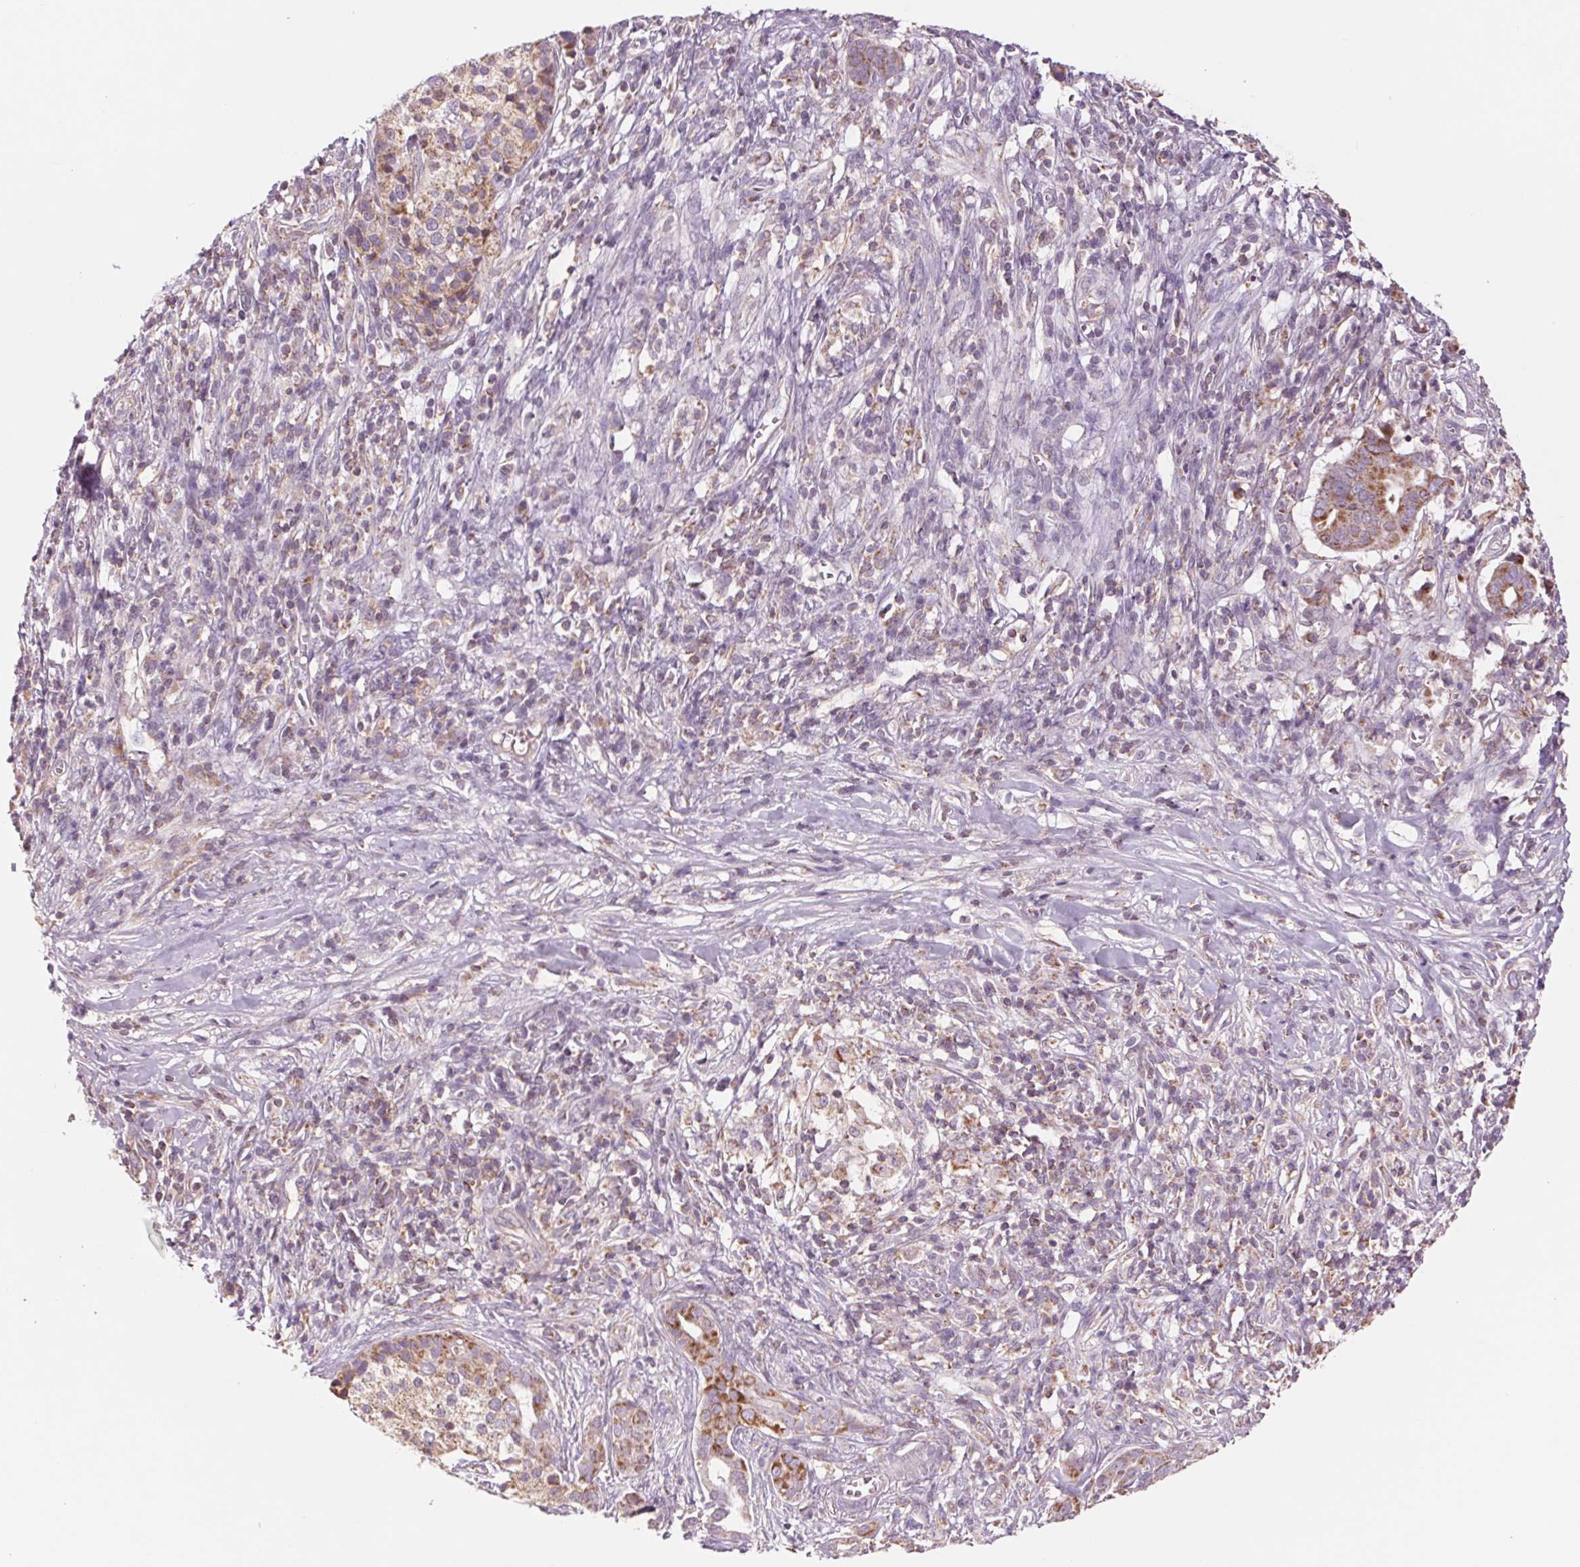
{"staining": {"intensity": "strong", "quantity": "25%-75%", "location": "cytoplasmic/membranous"}, "tissue": "pancreatic cancer", "cell_type": "Tumor cells", "image_type": "cancer", "snomed": [{"axis": "morphology", "description": "Adenocarcinoma, NOS"}, {"axis": "topography", "description": "Pancreas"}], "caption": "Human pancreatic adenocarcinoma stained with a brown dye shows strong cytoplasmic/membranous positive positivity in approximately 25%-75% of tumor cells.", "gene": "COX6A1", "patient": {"sex": "male", "age": 61}}